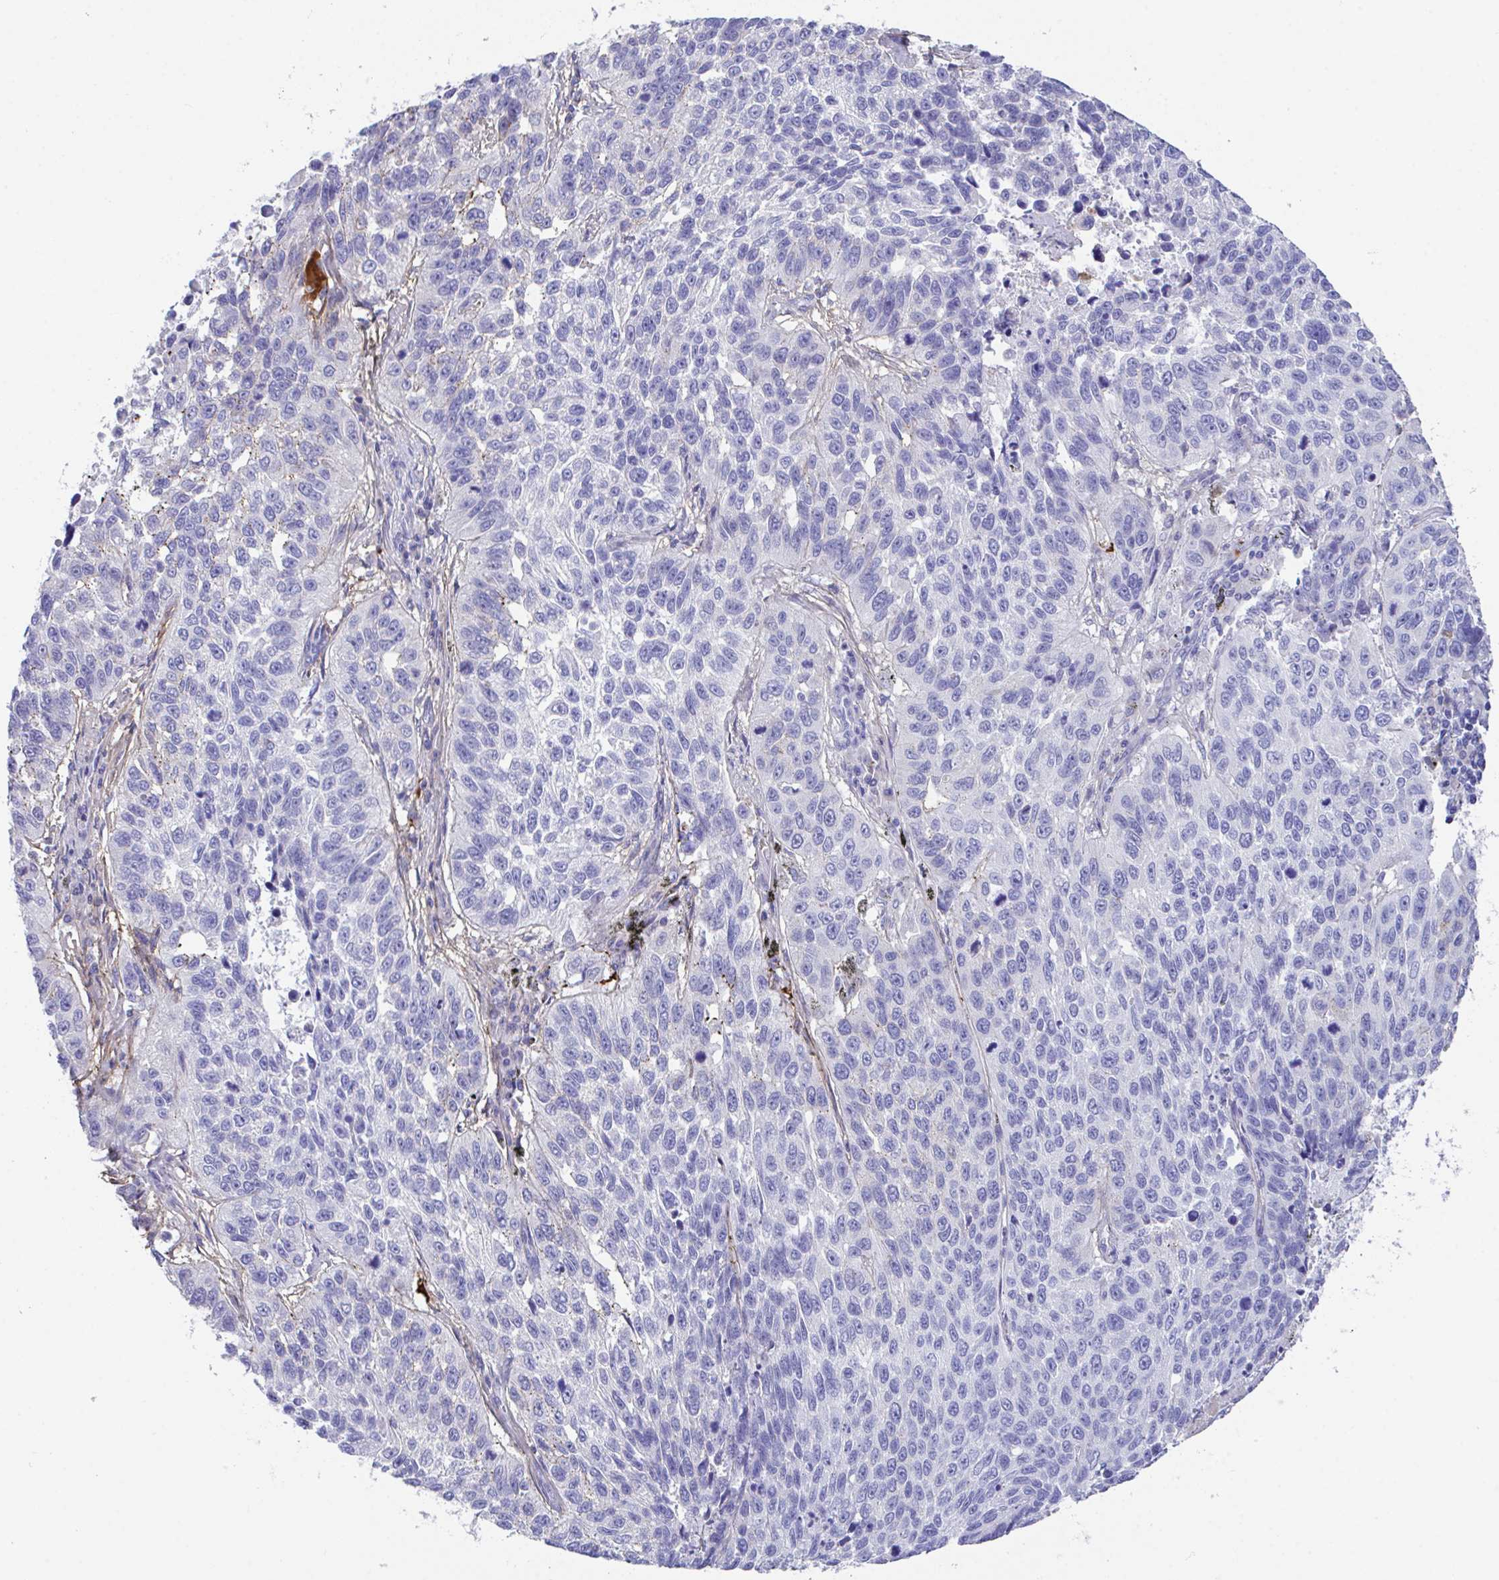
{"staining": {"intensity": "negative", "quantity": "none", "location": "none"}, "tissue": "lung cancer", "cell_type": "Tumor cells", "image_type": "cancer", "snomed": [{"axis": "morphology", "description": "Squamous cell carcinoma, NOS"}, {"axis": "topography", "description": "Lung"}], "caption": "A histopathology image of lung squamous cell carcinoma stained for a protein displays no brown staining in tumor cells.", "gene": "SLC16A6", "patient": {"sex": "male", "age": 62}}